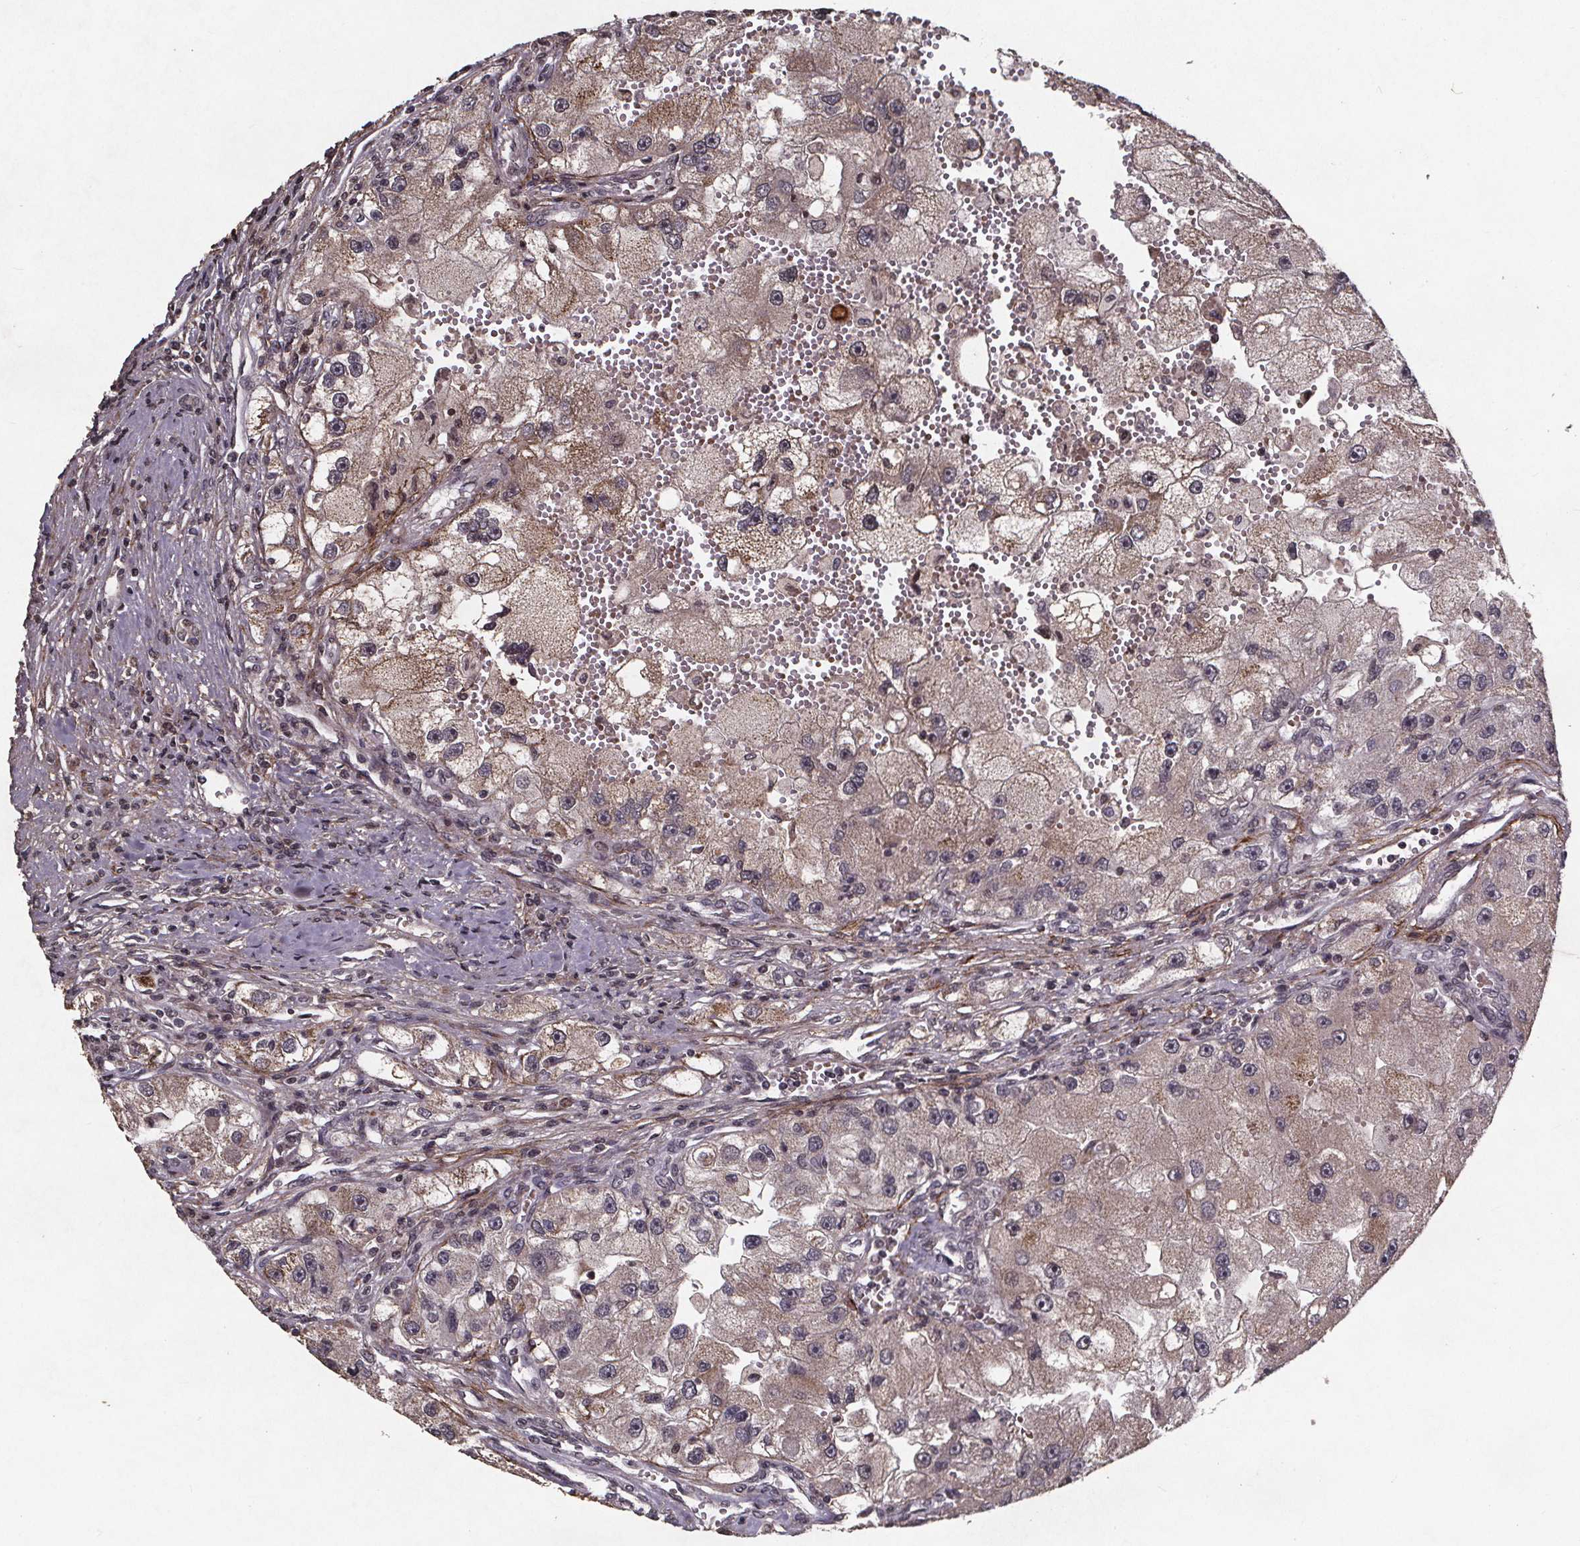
{"staining": {"intensity": "negative", "quantity": "none", "location": "none"}, "tissue": "renal cancer", "cell_type": "Tumor cells", "image_type": "cancer", "snomed": [{"axis": "morphology", "description": "Adenocarcinoma, NOS"}, {"axis": "topography", "description": "Kidney"}], "caption": "Human renal adenocarcinoma stained for a protein using immunohistochemistry (IHC) shows no expression in tumor cells.", "gene": "GPX3", "patient": {"sex": "male", "age": 63}}